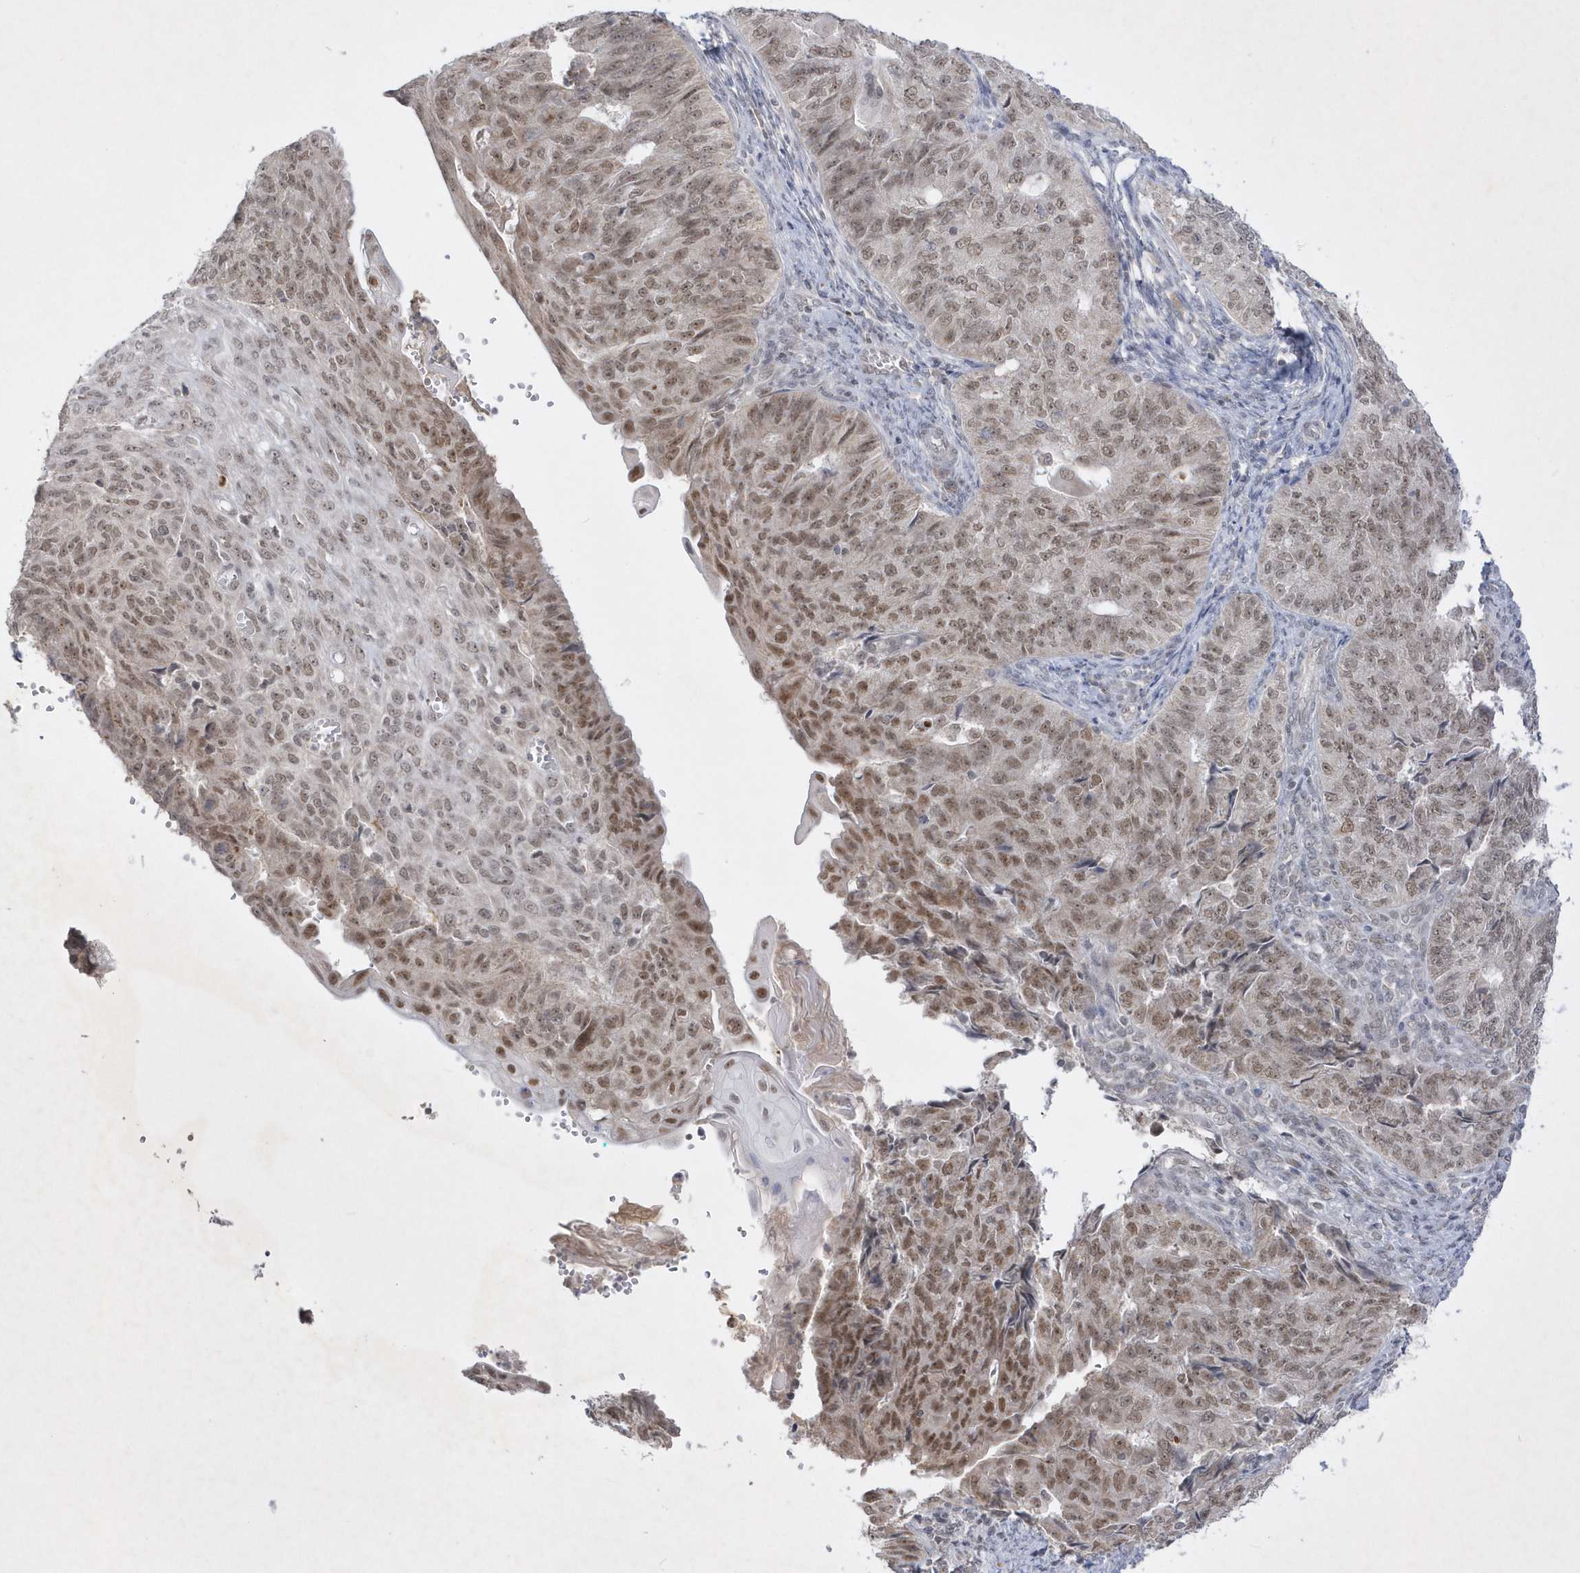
{"staining": {"intensity": "moderate", "quantity": ">75%", "location": "nuclear"}, "tissue": "endometrial cancer", "cell_type": "Tumor cells", "image_type": "cancer", "snomed": [{"axis": "morphology", "description": "Adenocarcinoma, NOS"}, {"axis": "topography", "description": "Endometrium"}], "caption": "Brown immunohistochemical staining in endometrial adenocarcinoma displays moderate nuclear staining in approximately >75% of tumor cells.", "gene": "CPSF3", "patient": {"sex": "female", "age": 32}}